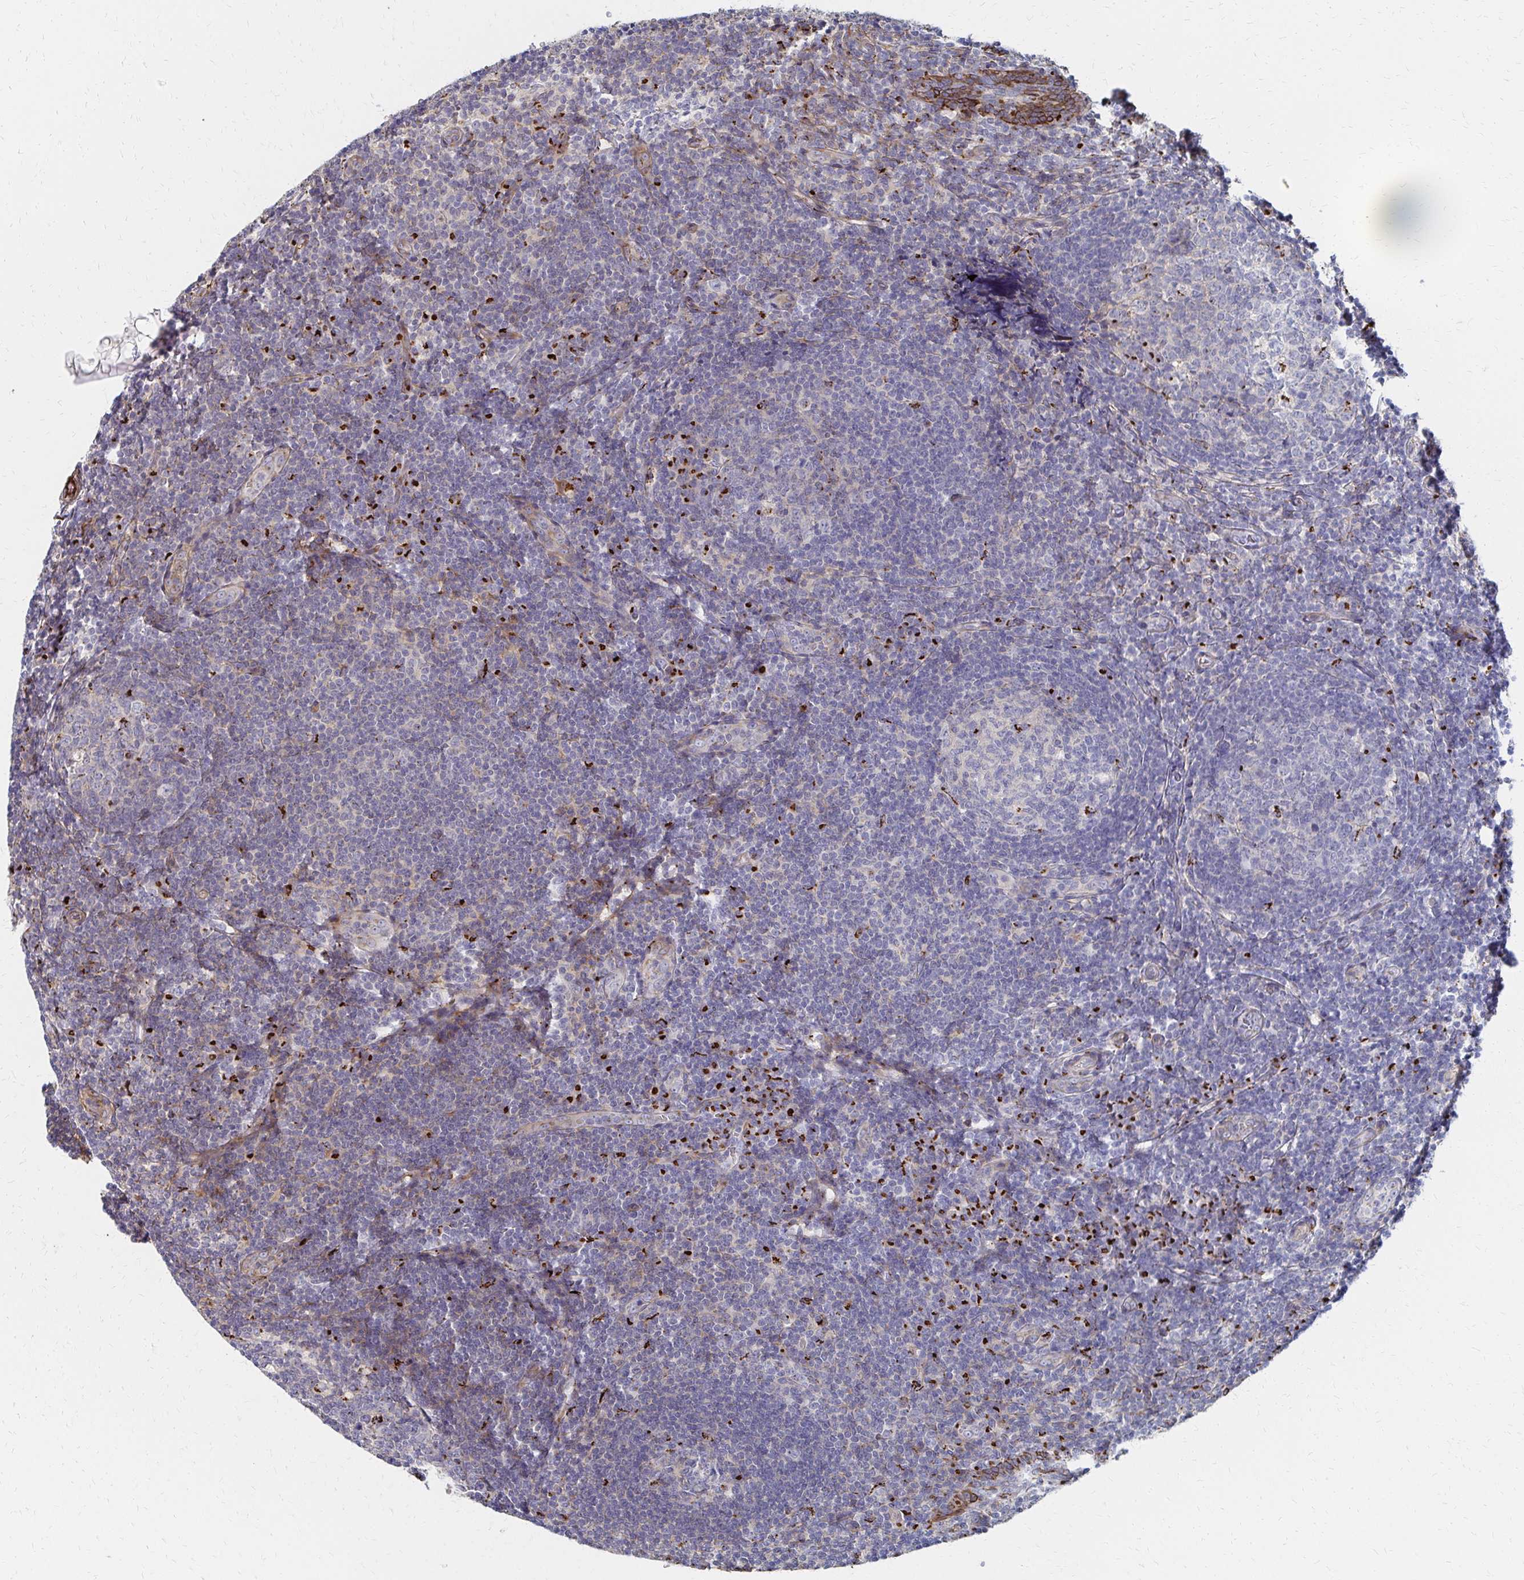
{"staining": {"intensity": "strong", "quantity": "<25%", "location": "cytoplasmic/membranous"}, "tissue": "tonsil", "cell_type": "Germinal center cells", "image_type": "normal", "snomed": [{"axis": "morphology", "description": "Normal tissue, NOS"}, {"axis": "topography", "description": "Tonsil"}], "caption": "A brown stain highlights strong cytoplasmic/membranous expression of a protein in germinal center cells of unremarkable human tonsil. (brown staining indicates protein expression, while blue staining denotes nuclei).", "gene": "MAN1A1", "patient": {"sex": "male", "age": 17}}